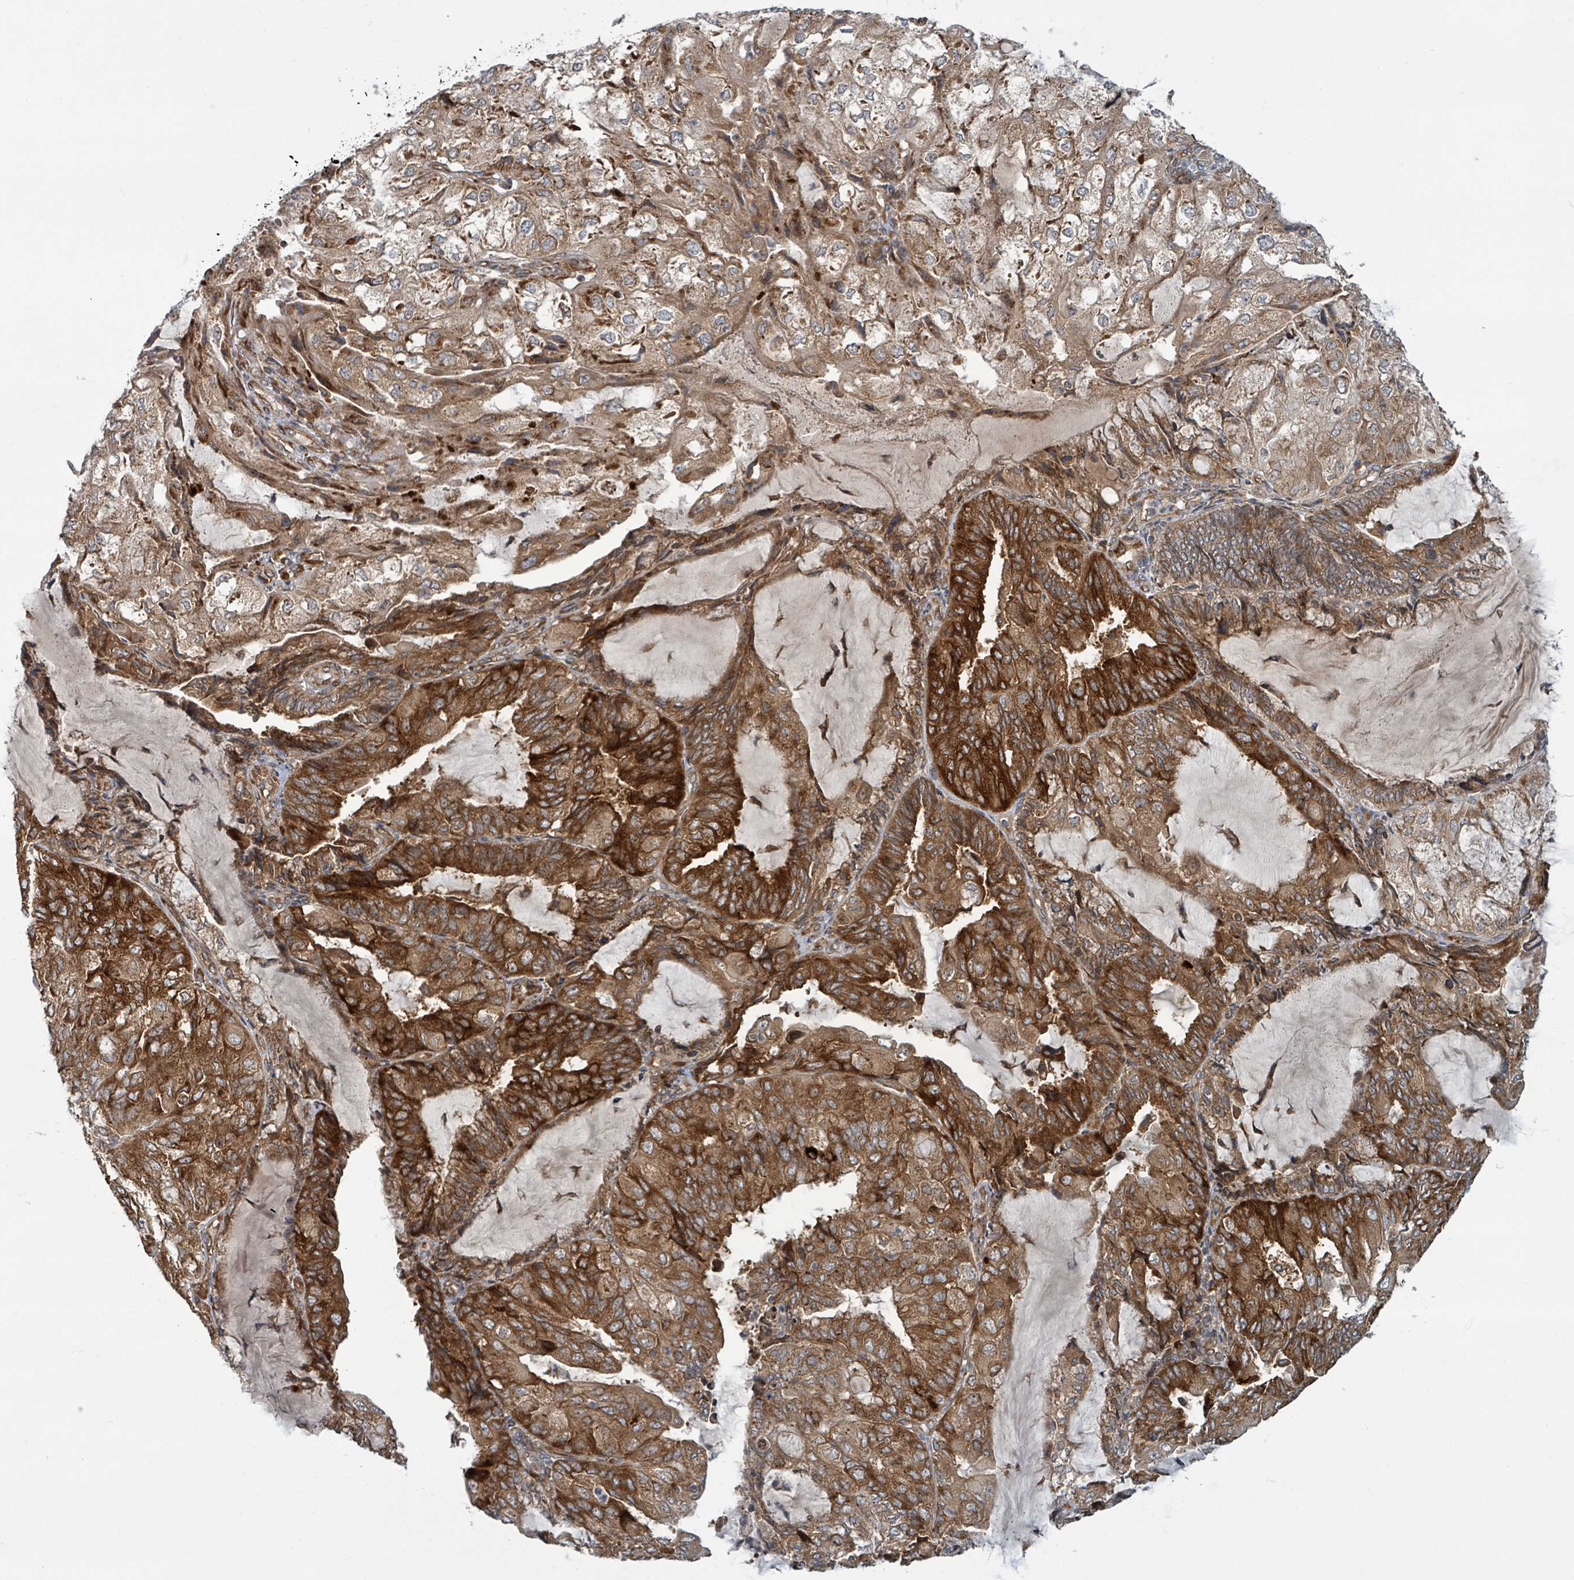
{"staining": {"intensity": "strong", "quantity": ">75%", "location": "cytoplasmic/membranous"}, "tissue": "endometrial cancer", "cell_type": "Tumor cells", "image_type": "cancer", "snomed": [{"axis": "morphology", "description": "Adenocarcinoma, NOS"}, {"axis": "topography", "description": "Endometrium"}], "caption": "IHC (DAB (3,3'-diaminobenzidine)) staining of adenocarcinoma (endometrial) reveals strong cytoplasmic/membranous protein staining in about >75% of tumor cells.", "gene": "OR51E1", "patient": {"sex": "female", "age": 81}}